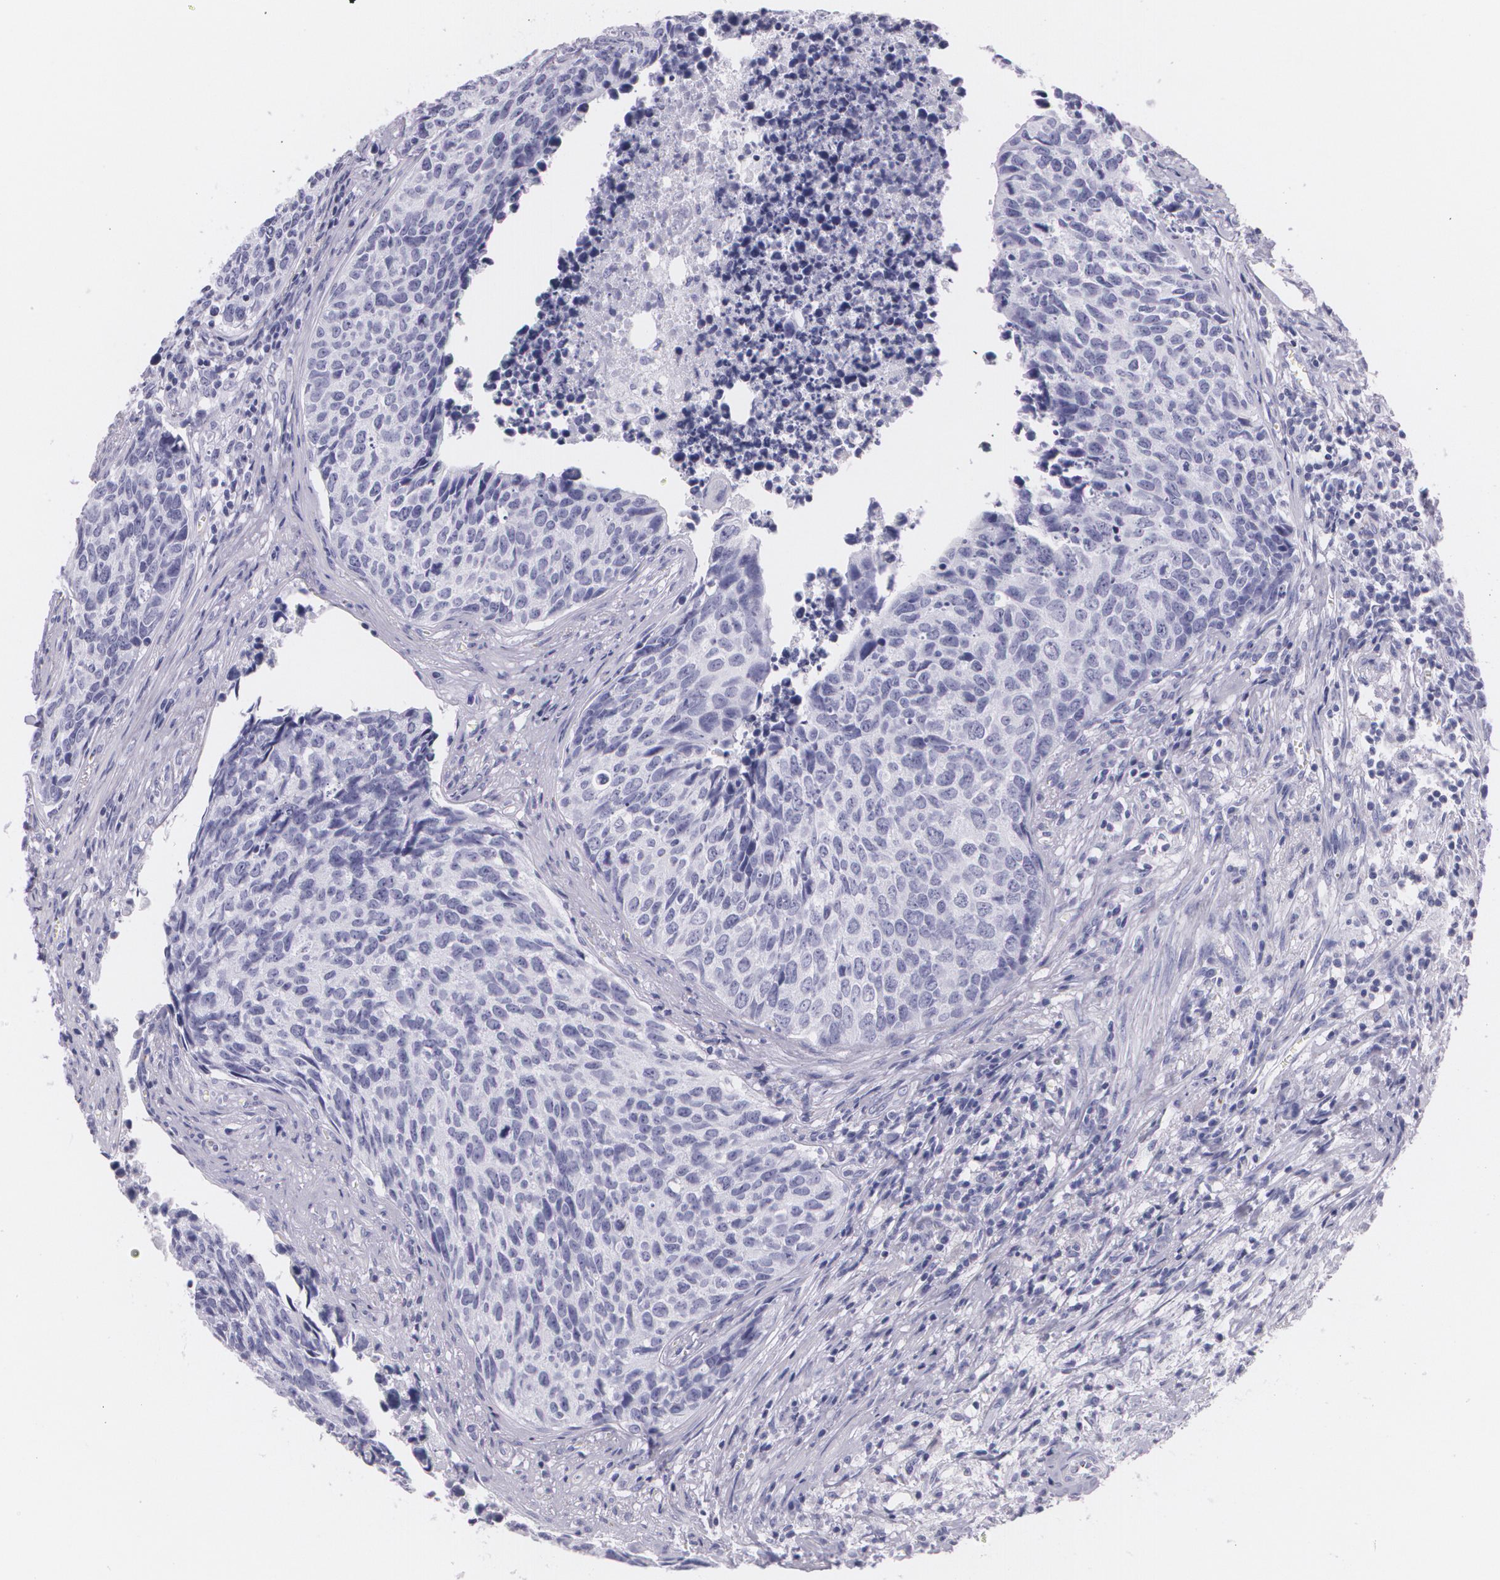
{"staining": {"intensity": "negative", "quantity": "none", "location": "none"}, "tissue": "urothelial cancer", "cell_type": "Tumor cells", "image_type": "cancer", "snomed": [{"axis": "morphology", "description": "Urothelial carcinoma, High grade"}, {"axis": "topography", "description": "Urinary bladder"}], "caption": "A photomicrograph of urothelial carcinoma (high-grade) stained for a protein reveals no brown staining in tumor cells.", "gene": "DLG4", "patient": {"sex": "male", "age": 81}}